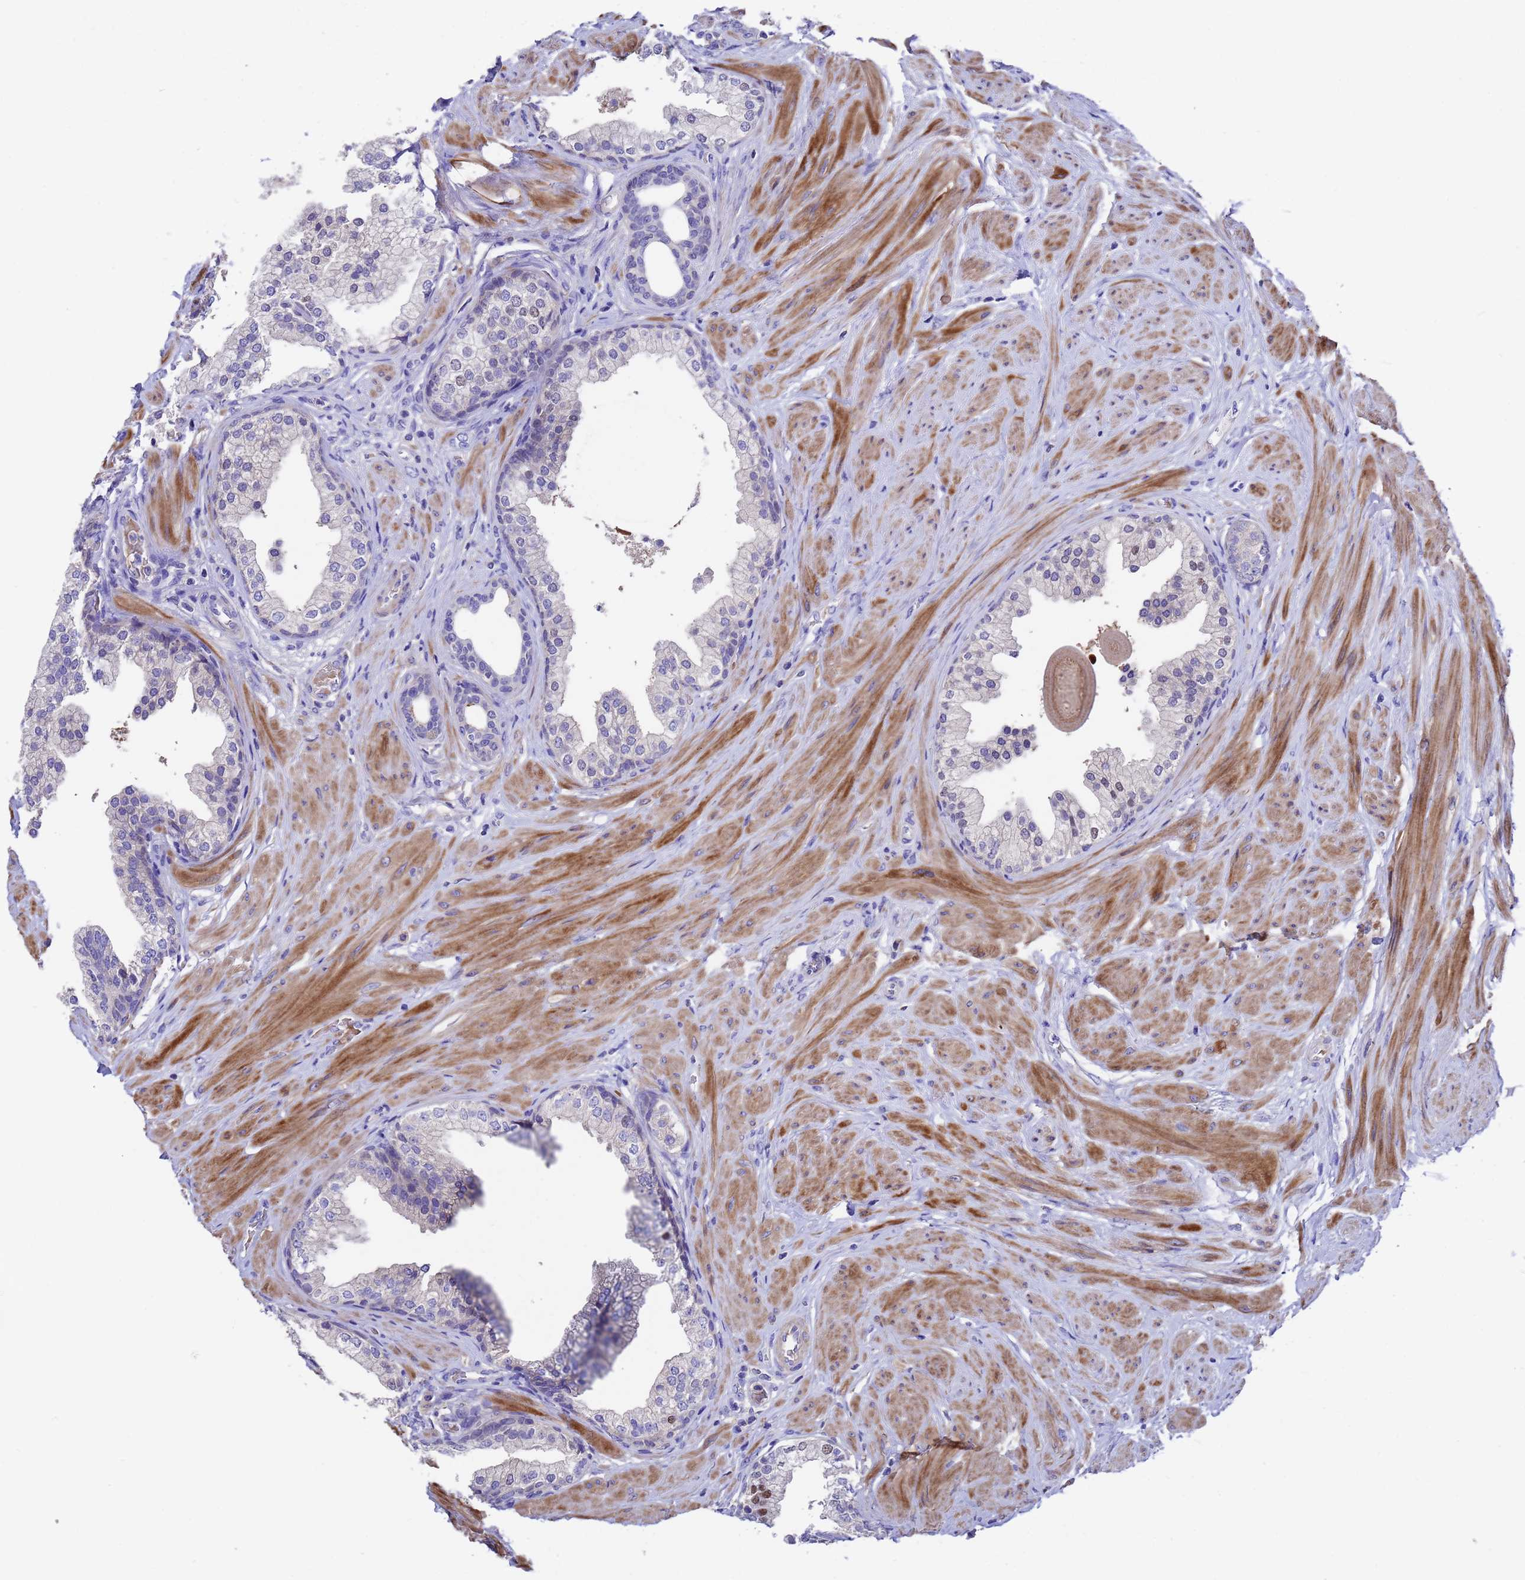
{"staining": {"intensity": "weak", "quantity": "<25%", "location": "nuclear"}, "tissue": "prostate", "cell_type": "Glandular cells", "image_type": "normal", "snomed": [{"axis": "morphology", "description": "Normal tissue, NOS"}, {"axis": "topography", "description": "Prostate"}], "caption": "The IHC image has no significant staining in glandular cells of prostate.", "gene": "ELP6", "patient": {"sex": "male", "age": 48}}